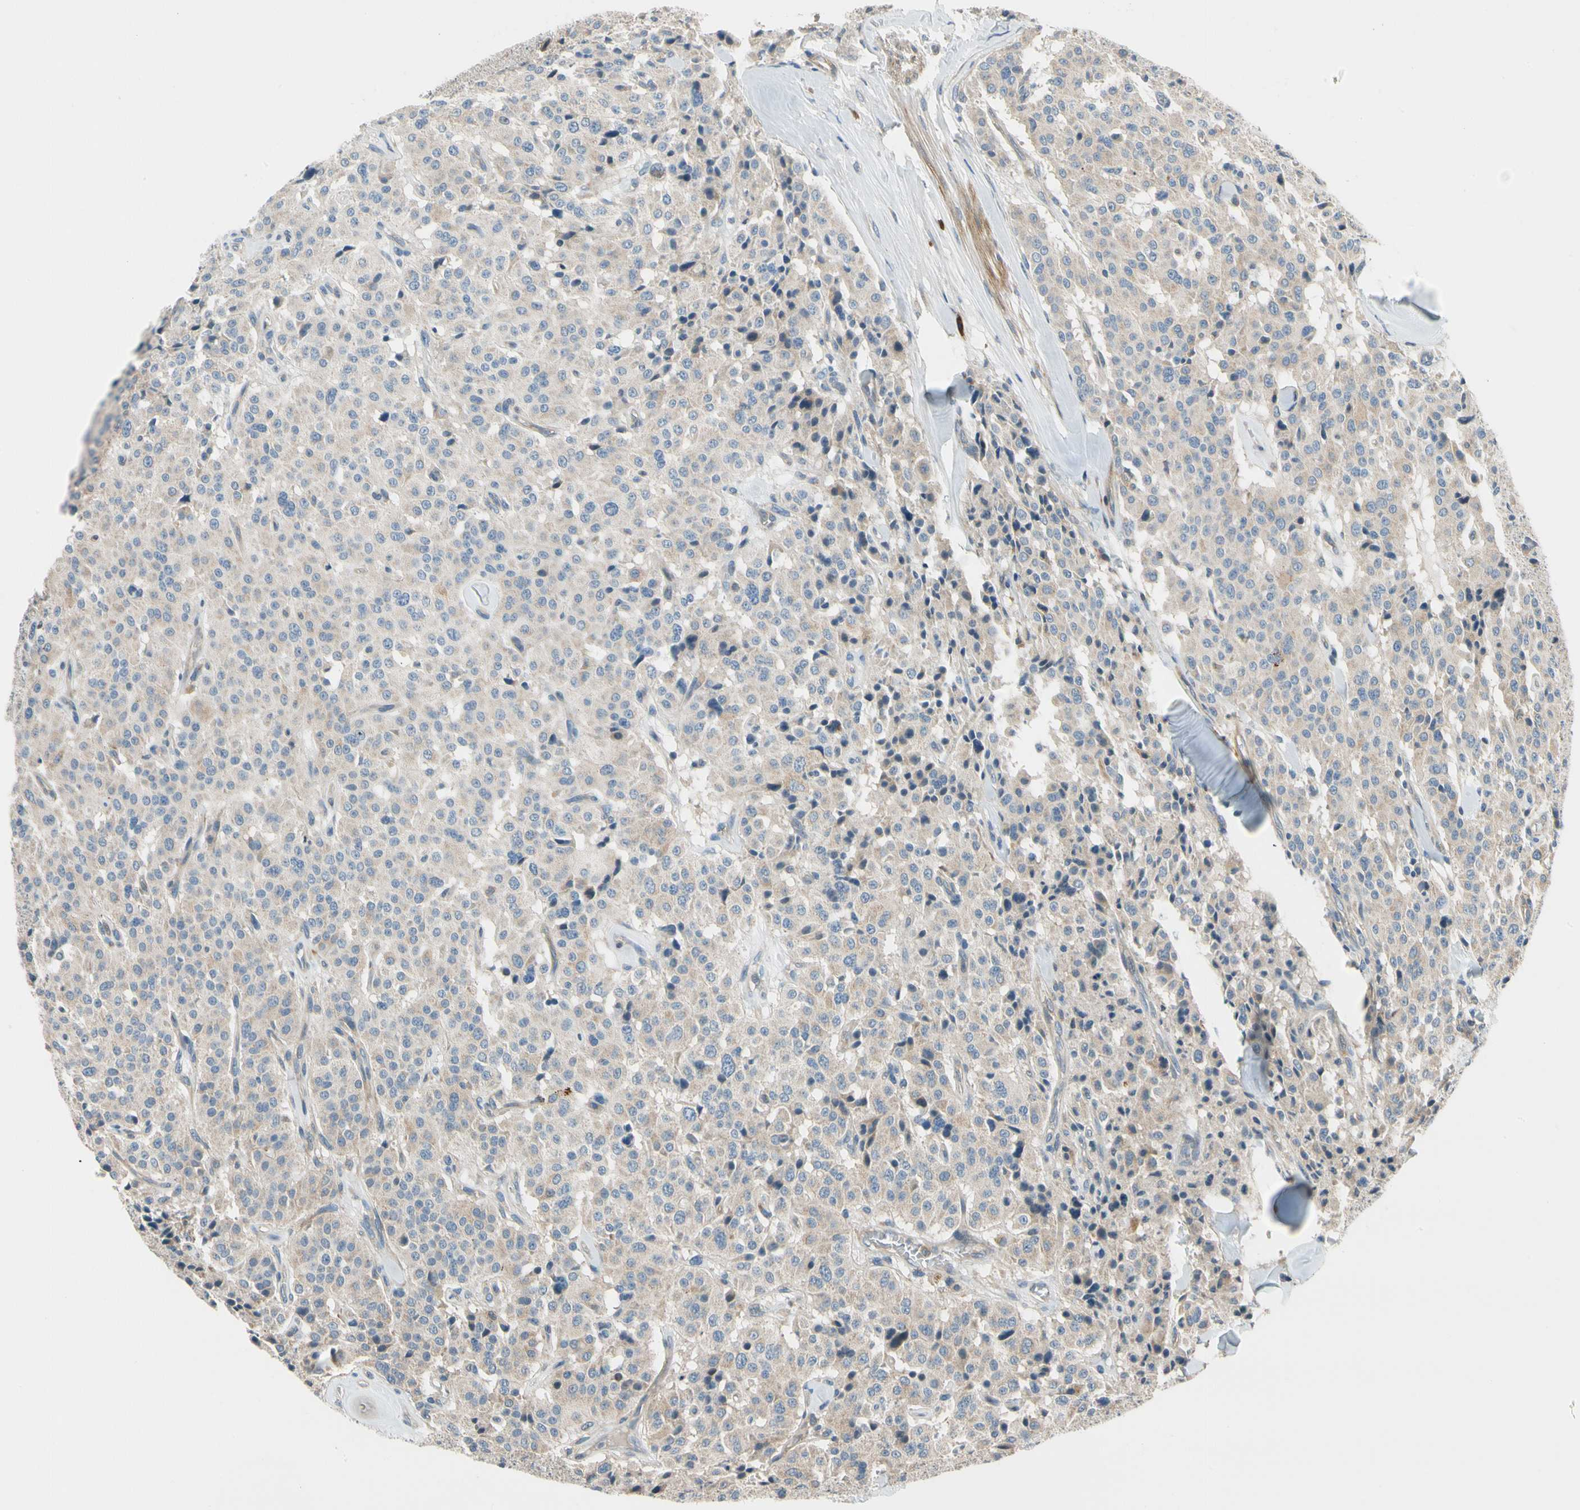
{"staining": {"intensity": "weak", "quantity": "<25%", "location": "cytoplasmic/membranous"}, "tissue": "carcinoid", "cell_type": "Tumor cells", "image_type": "cancer", "snomed": [{"axis": "morphology", "description": "Carcinoid, malignant, NOS"}, {"axis": "topography", "description": "Lung"}], "caption": "IHC histopathology image of neoplastic tissue: malignant carcinoid stained with DAB demonstrates no significant protein staining in tumor cells.", "gene": "MST1R", "patient": {"sex": "male", "age": 30}}